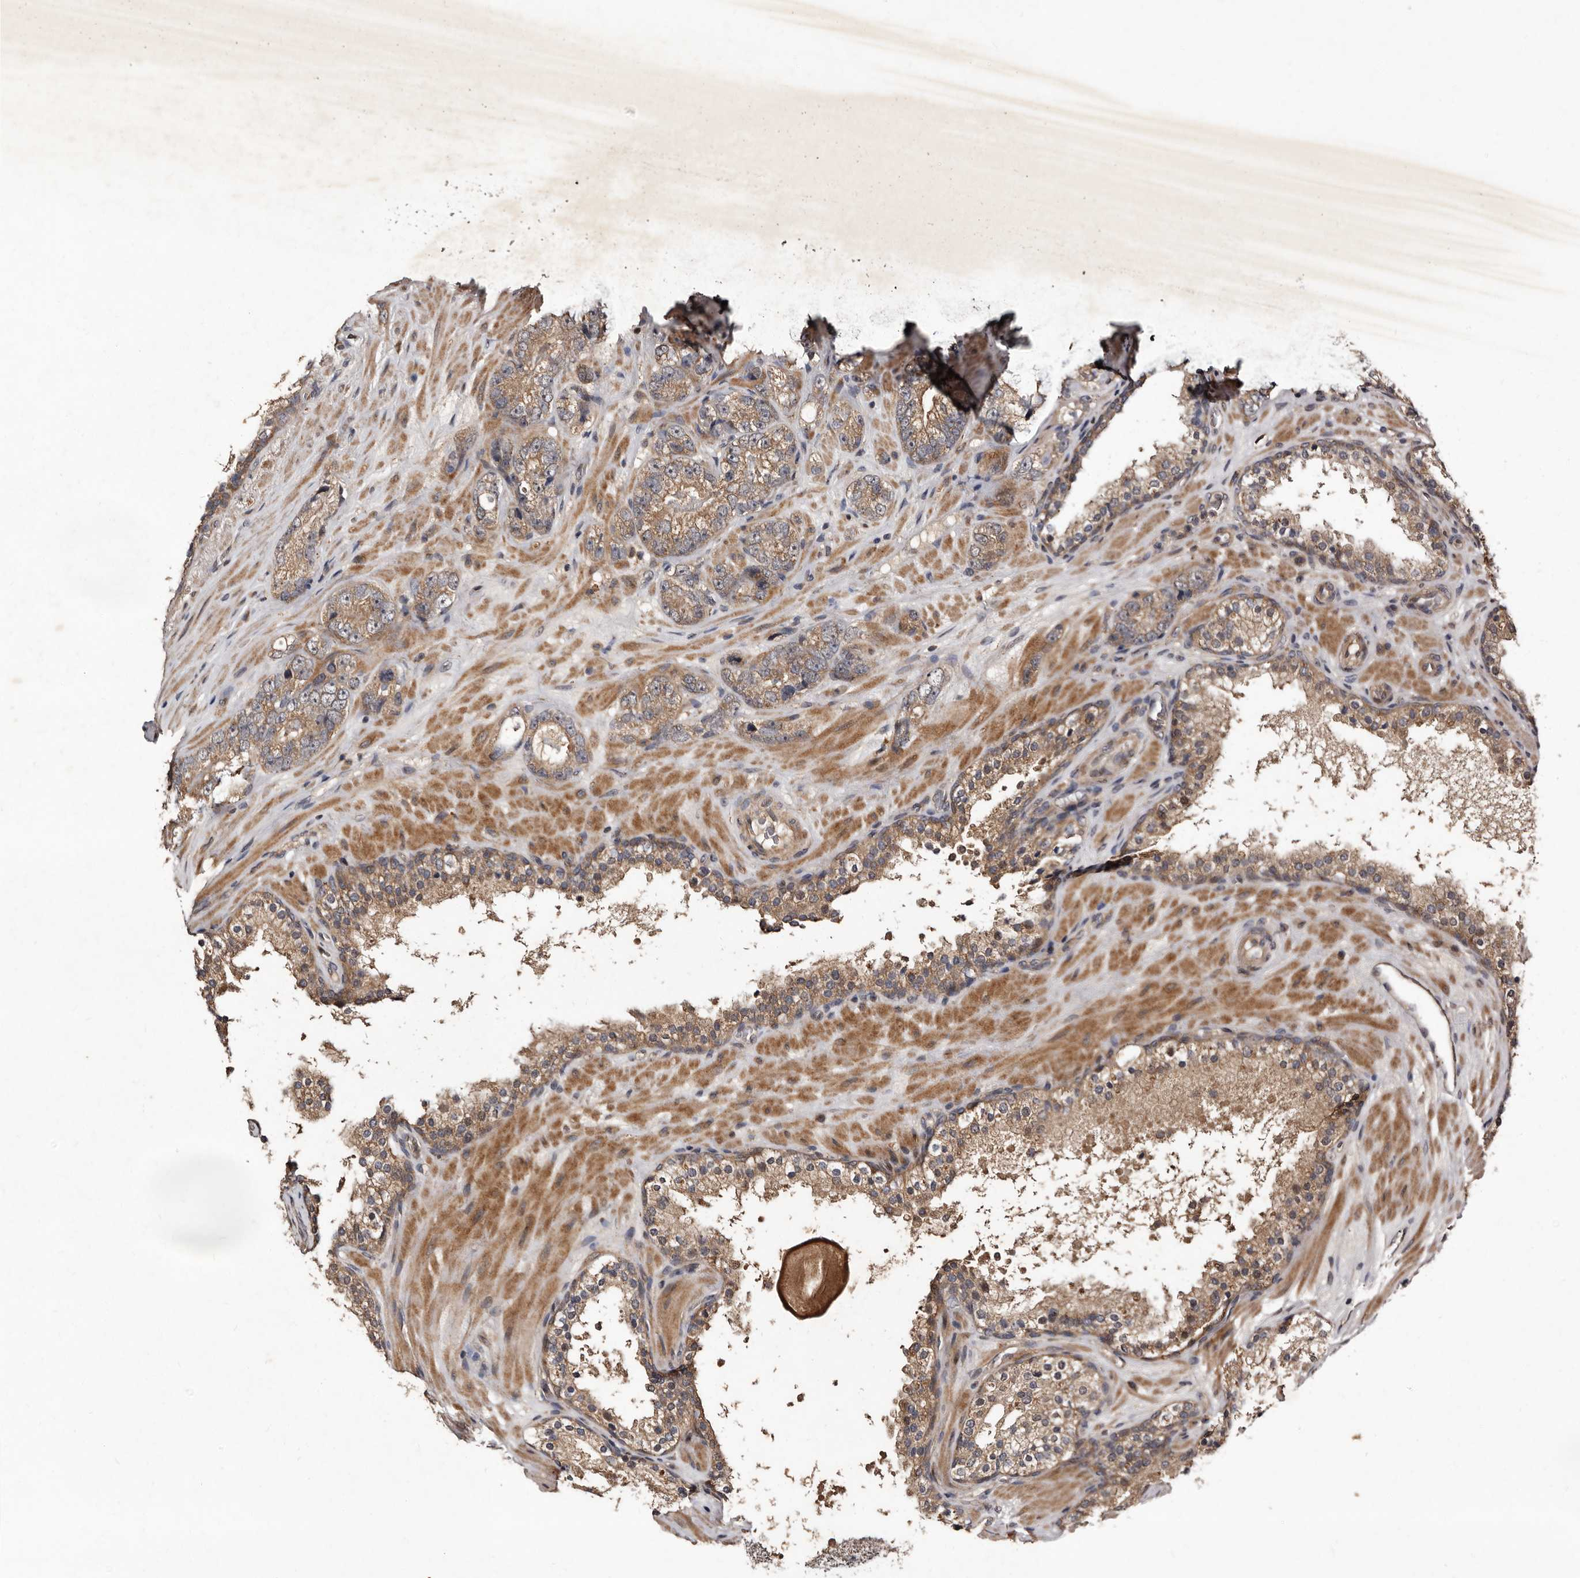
{"staining": {"intensity": "weak", "quantity": ">75%", "location": "cytoplasmic/membranous"}, "tissue": "prostate cancer", "cell_type": "Tumor cells", "image_type": "cancer", "snomed": [{"axis": "morphology", "description": "Adenocarcinoma, High grade"}, {"axis": "topography", "description": "Prostate"}], "caption": "Immunohistochemical staining of prostate high-grade adenocarcinoma displays weak cytoplasmic/membranous protein expression in approximately >75% of tumor cells.", "gene": "MKRN3", "patient": {"sex": "male", "age": 56}}